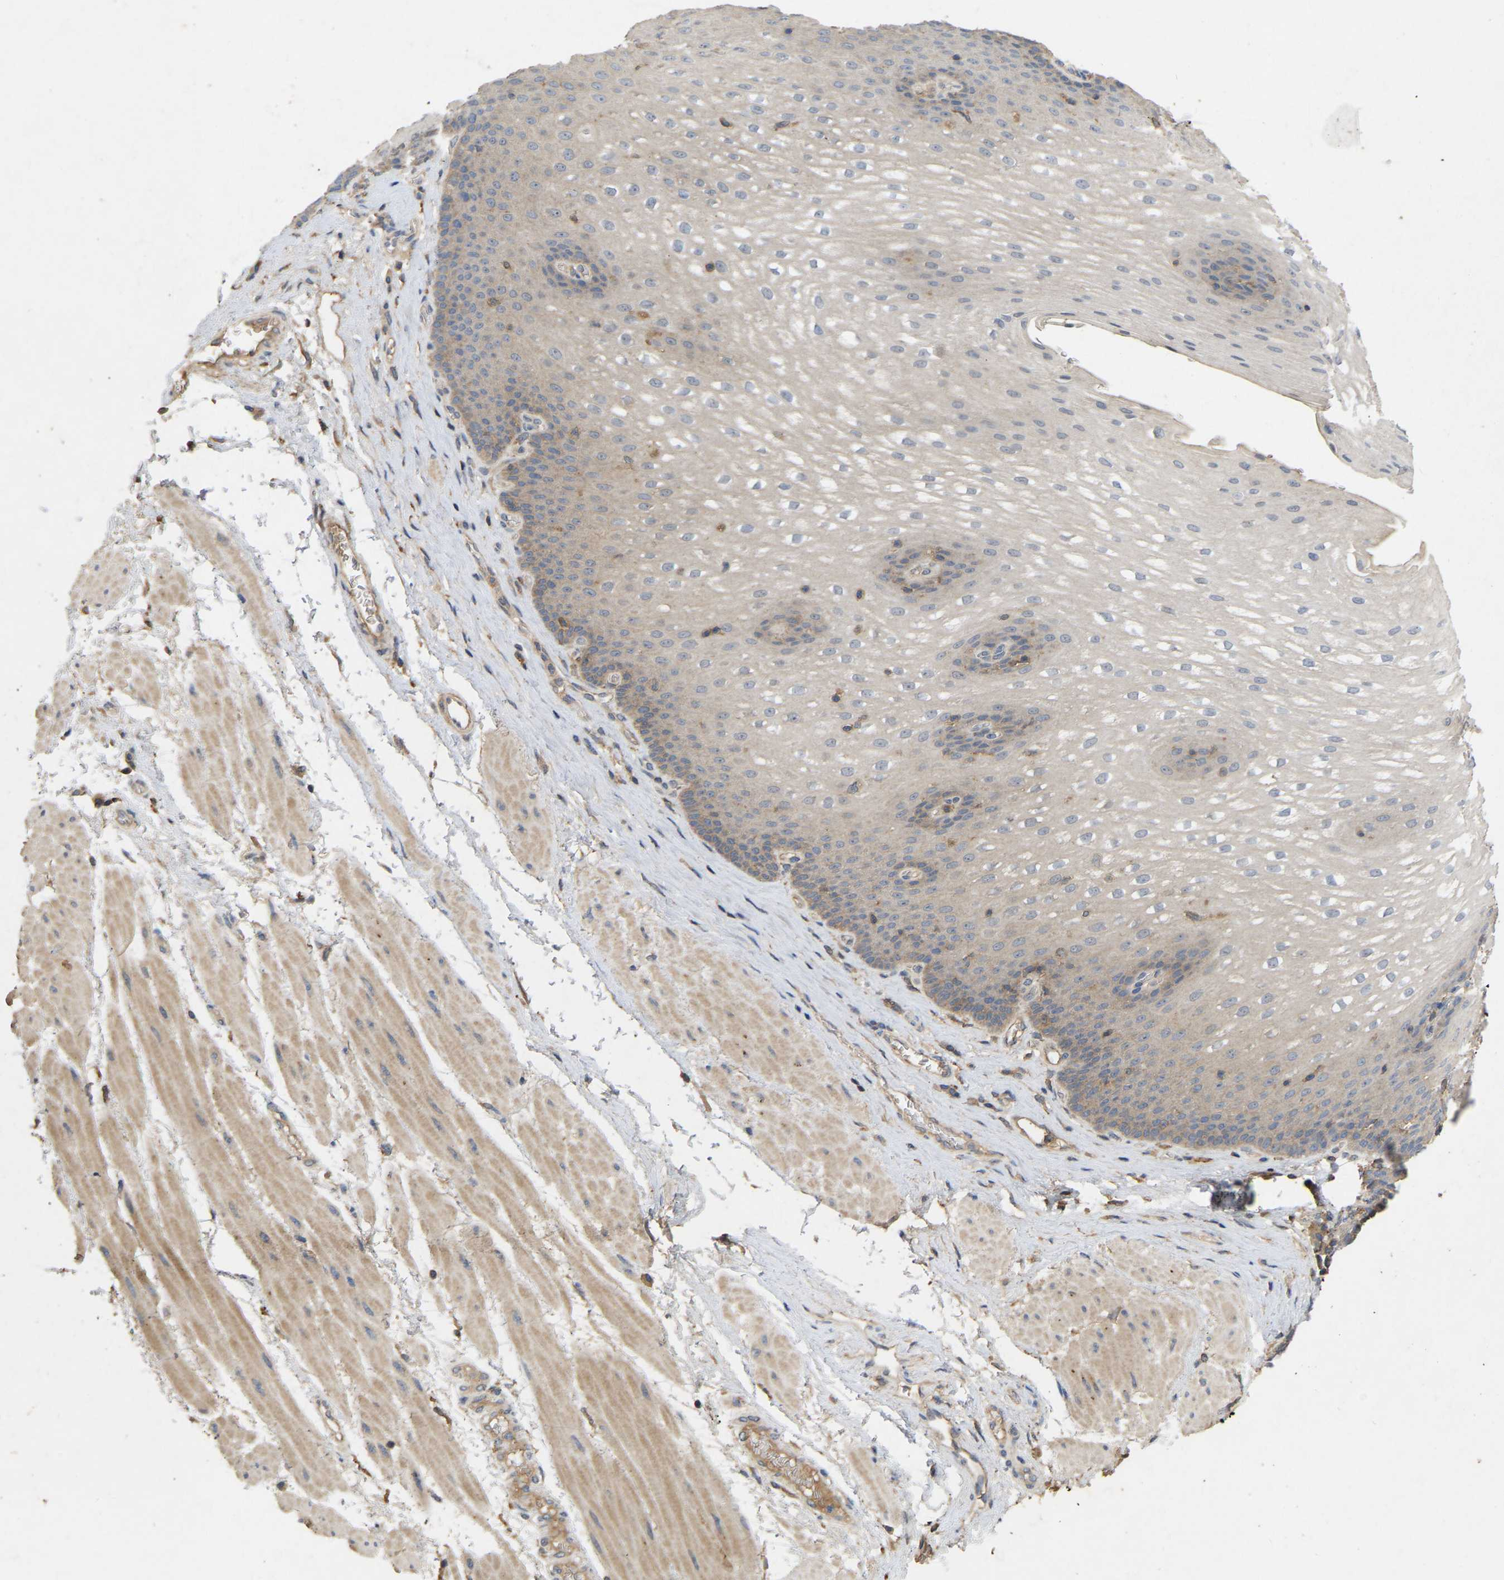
{"staining": {"intensity": "weak", "quantity": "<25%", "location": "cytoplasmic/membranous"}, "tissue": "esophagus", "cell_type": "Squamous epithelial cells", "image_type": "normal", "snomed": [{"axis": "morphology", "description": "Normal tissue, NOS"}, {"axis": "topography", "description": "Esophagus"}], "caption": "High power microscopy image of an immunohistochemistry (IHC) image of benign esophagus, revealing no significant expression in squamous epithelial cells.", "gene": "LPAR2", "patient": {"sex": "male", "age": 48}}